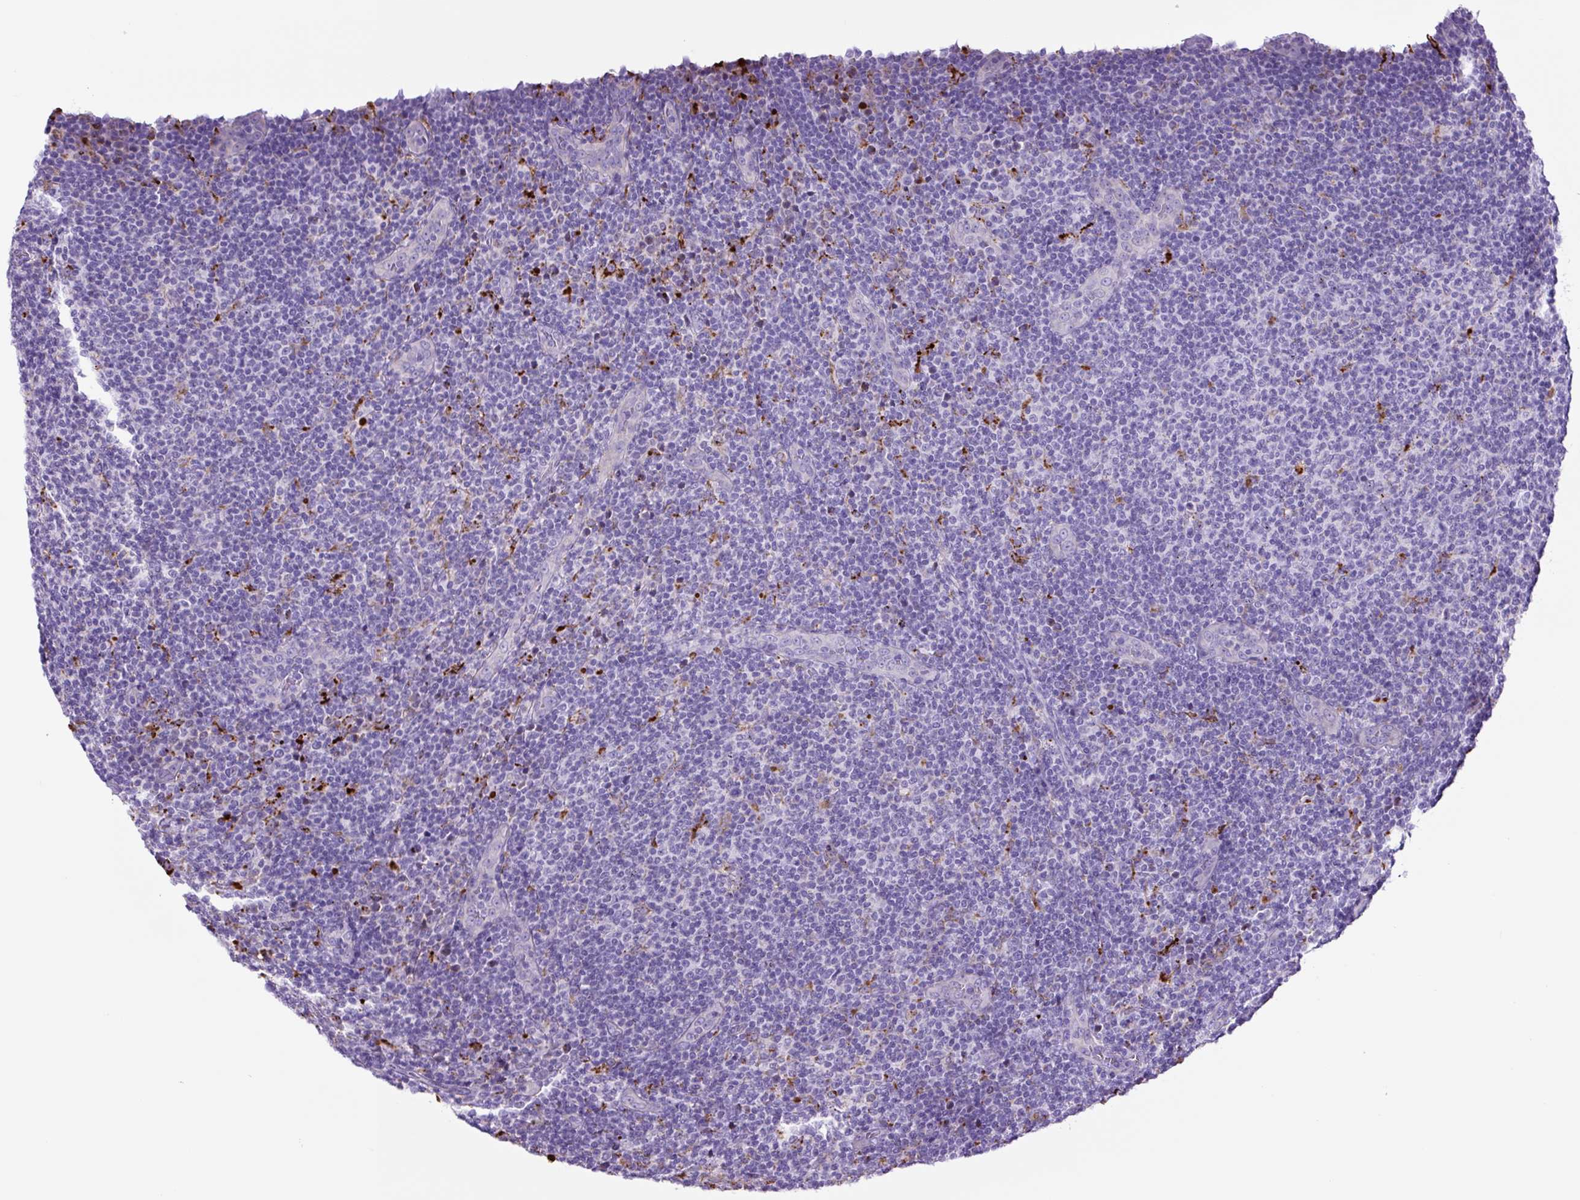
{"staining": {"intensity": "negative", "quantity": "none", "location": "none"}, "tissue": "lymphoma", "cell_type": "Tumor cells", "image_type": "cancer", "snomed": [{"axis": "morphology", "description": "Malignant lymphoma, non-Hodgkin's type, Low grade"}, {"axis": "topography", "description": "Lymph node"}], "caption": "Photomicrograph shows no protein positivity in tumor cells of lymphoma tissue.", "gene": "LCN10", "patient": {"sex": "male", "age": 66}}